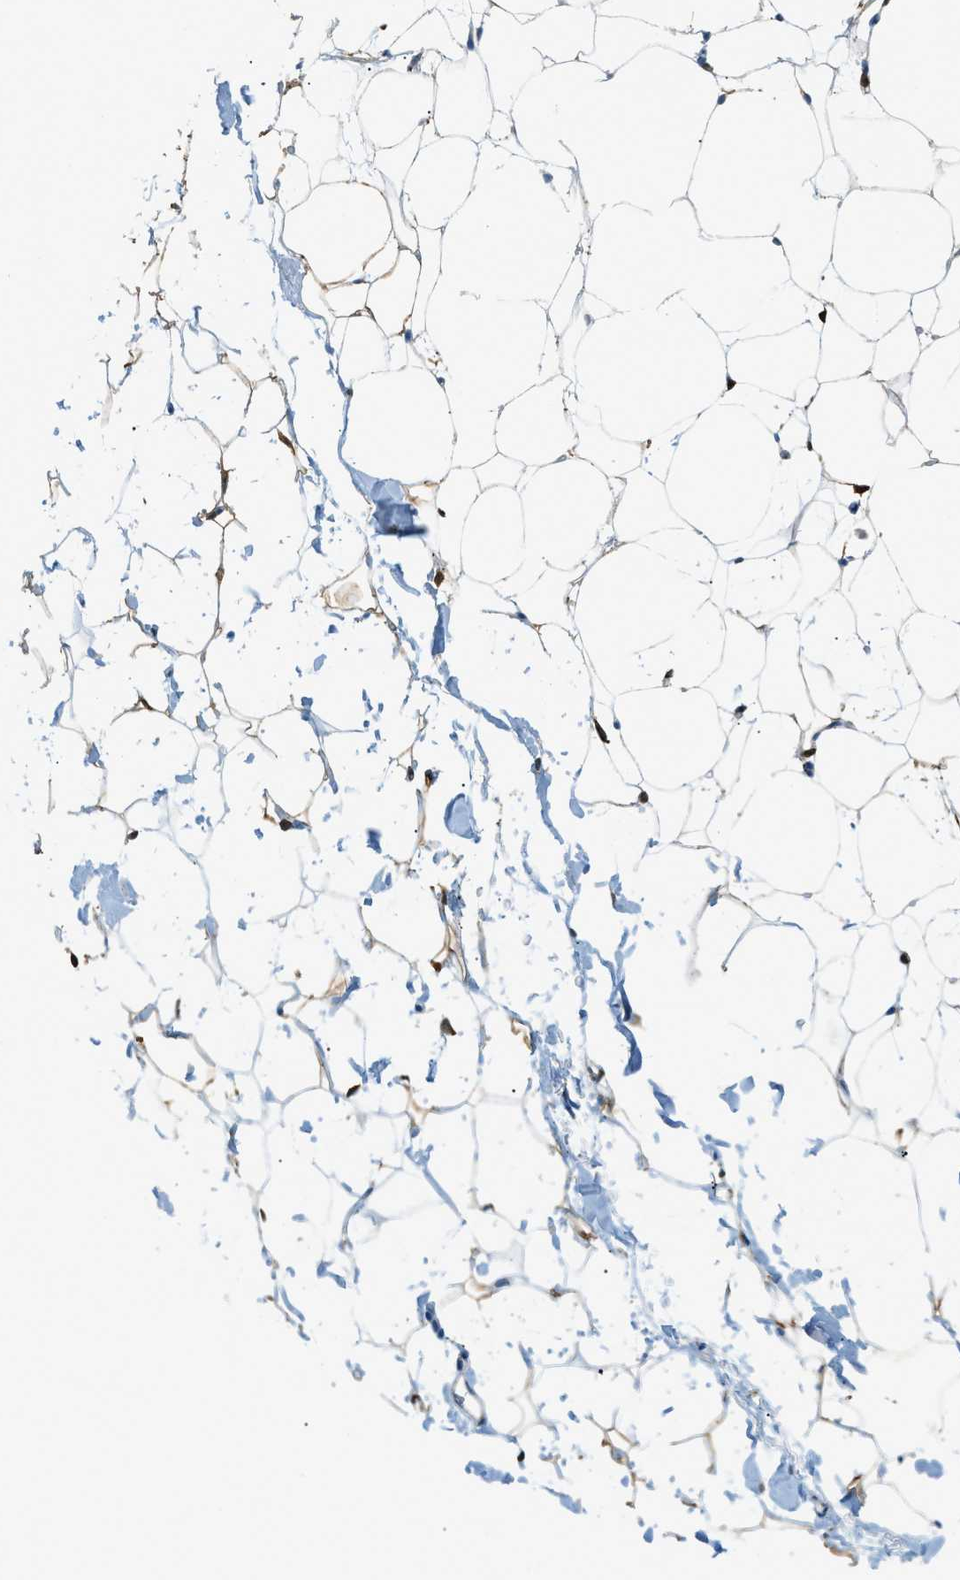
{"staining": {"intensity": "moderate", "quantity": ">75%", "location": "cytoplasmic/membranous"}, "tissue": "adipose tissue", "cell_type": "Adipocytes", "image_type": "normal", "snomed": [{"axis": "morphology", "description": "Normal tissue, NOS"}, {"axis": "topography", "description": "Breast"}, {"axis": "topography", "description": "Soft tissue"}], "caption": "A photomicrograph showing moderate cytoplasmic/membranous positivity in approximately >75% of adipocytes in unremarkable adipose tissue, as visualized by brown immunohistochemical staining.", "gene": "PIGG", "patient": {"sex": "female", "age": 75}}